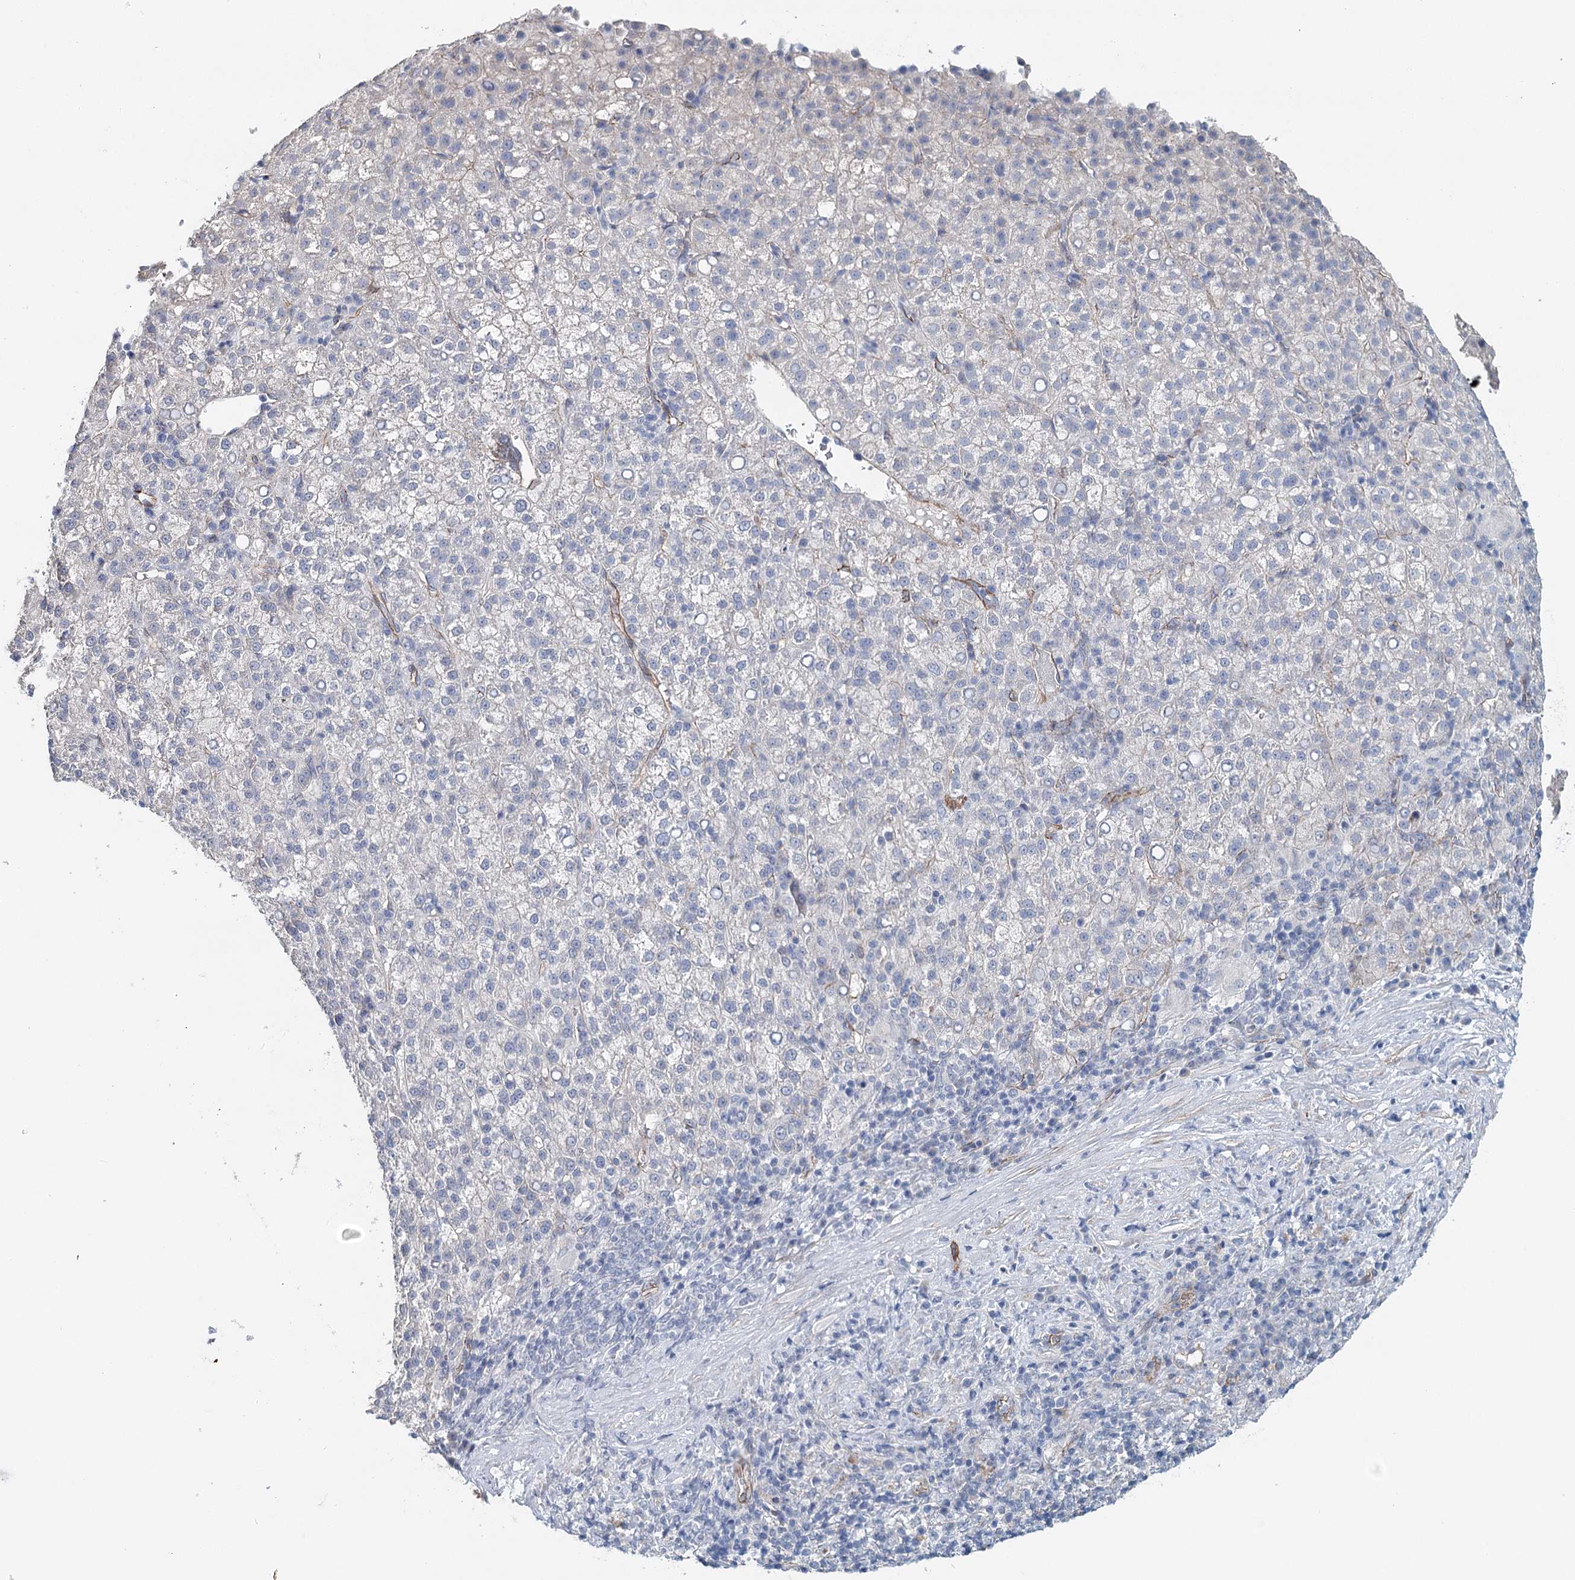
{"staining": {"intensity": "negative", "quantity": "none", "location": "none"}, "tissue": "liver cancer", "cell_type": "Tumor cells", "image_type": "cancer", "snomed": [{"axis": "morphology", "description": "Carcinoma, Hepatocellular, NOS"}, {"axis": "topography", "description": "Liver"}], "caption": "DAB (3,3'-diaminobenzidine) immunohistochemical staining of hepatocellular carcinoma (liver) displays no significant positivity in tumor cells.", "gene": "SYNPO", "patient": {"sex": "female", "age": 58}}